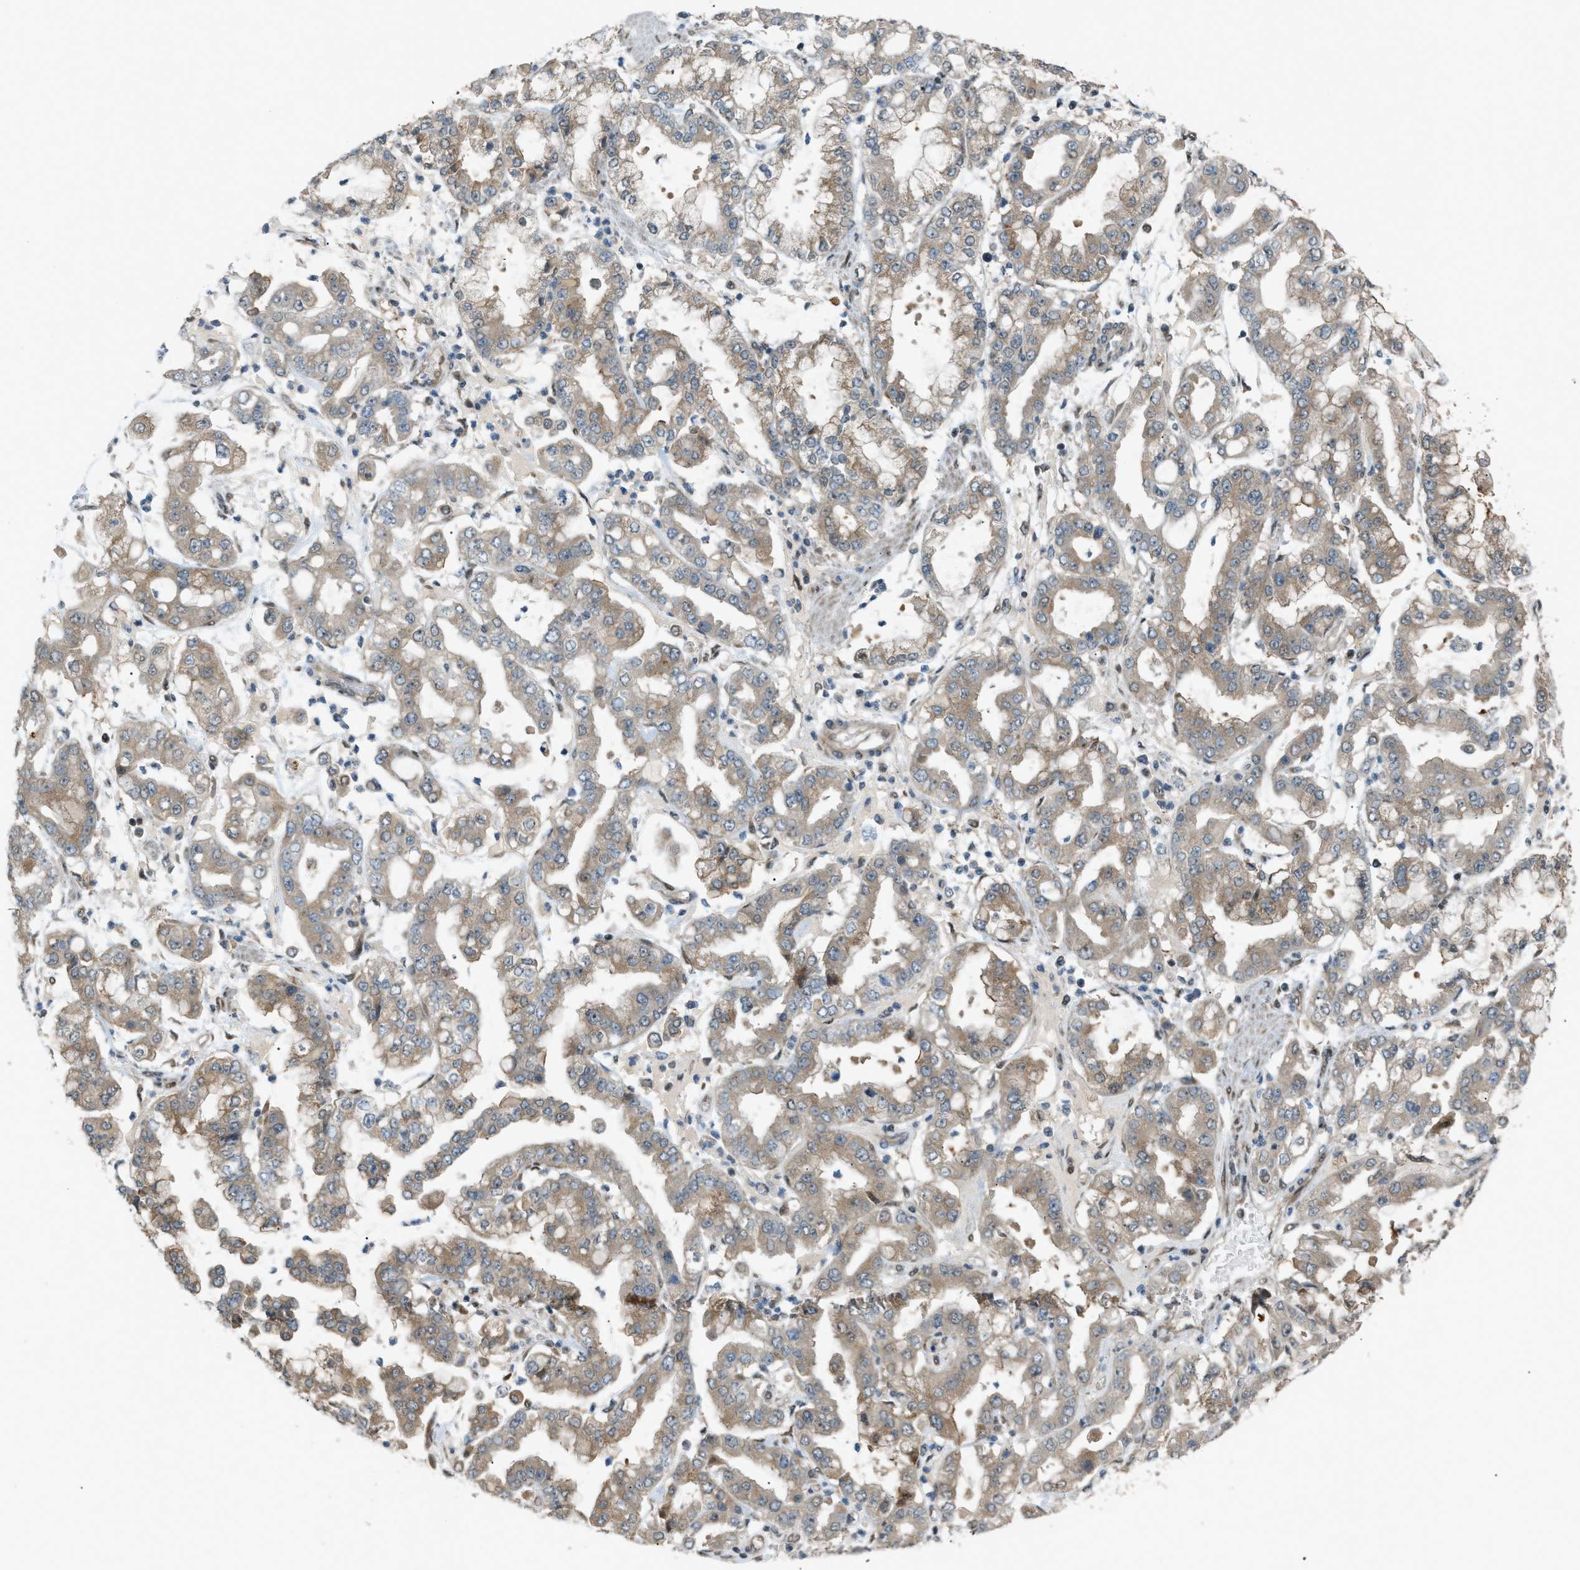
{"staining": {"intensity": "weak", "quantity": ">75%", "location": "cytoplasmic/membranous"}, "tissue": "stomach cancer", "cell_type": "Tumor cells", "image_type": "cancer", "snomed": [{"axis": "morphology", "description": "Adenocarcinoma, NOS"}, {"axis": "topography", "description": "Stomach"}], "caption": "Protein staining demonstrates weak cytoplasmic/membranous expression in approximately >75% of tumor cells in stomach cancer (adenocarcinoma). (DAB IHC with brightfield microscopy, high magnification).", "gene": "CCDC186", "patient": {"sex": "male", "age": 76}}